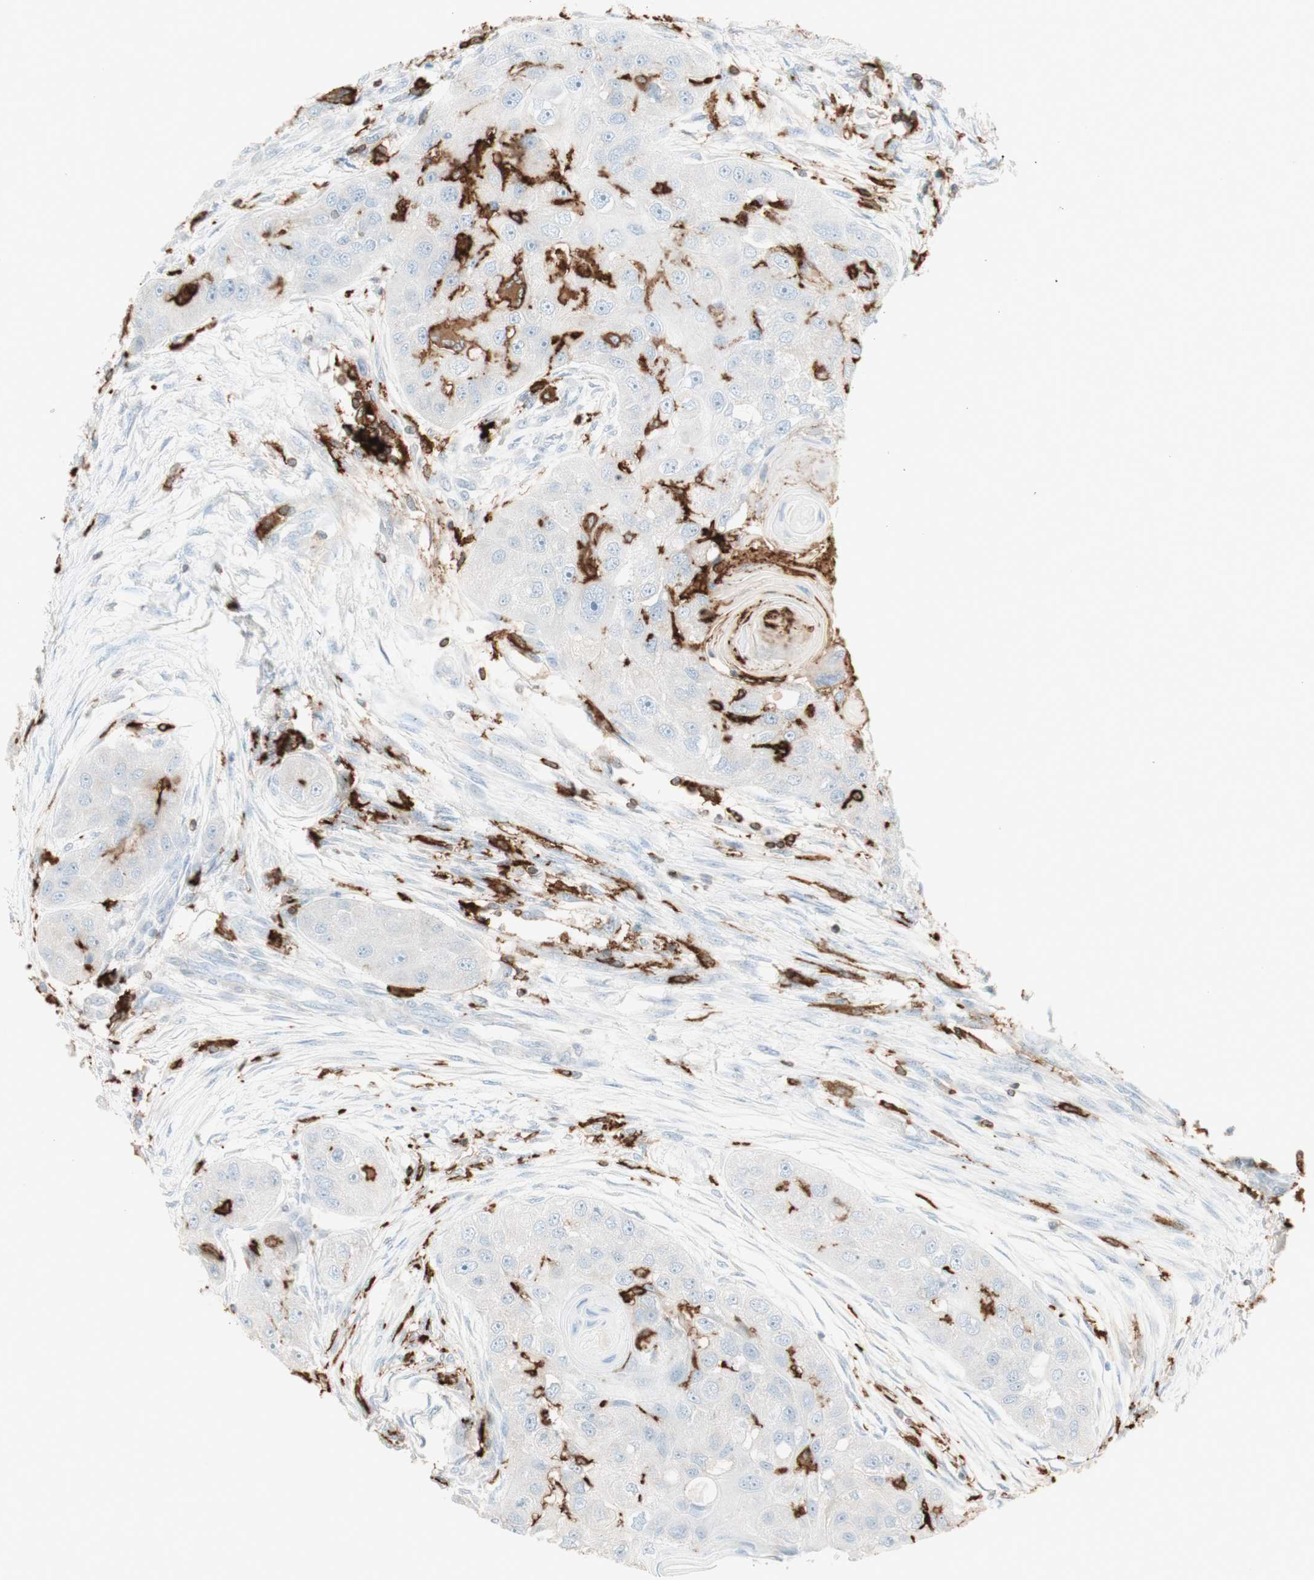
{"staining": {"intensity": "negative", "quantity": "none", "location": "none"}, "tissue": "head and neck cancer", "cell_type": "Tumor cells", "image_type": "cancer", "snomed": [{"axis": "morphology", "description": "Normal tissue, NOS"}, {"axis": "morphology", "description": "Squamous cell carcinoma, NOS"}, {"axis": "topography", "description": "Skeletal muscle"}, {"axis": "topography", "description": "Head-Neck"}], "caption": "The micrograph shows no staining of tumor cells in head and neck squamous cell carcinoma.", "gene": "HLA-DPB1", "patient": {"sex": "male", "age": 51}}